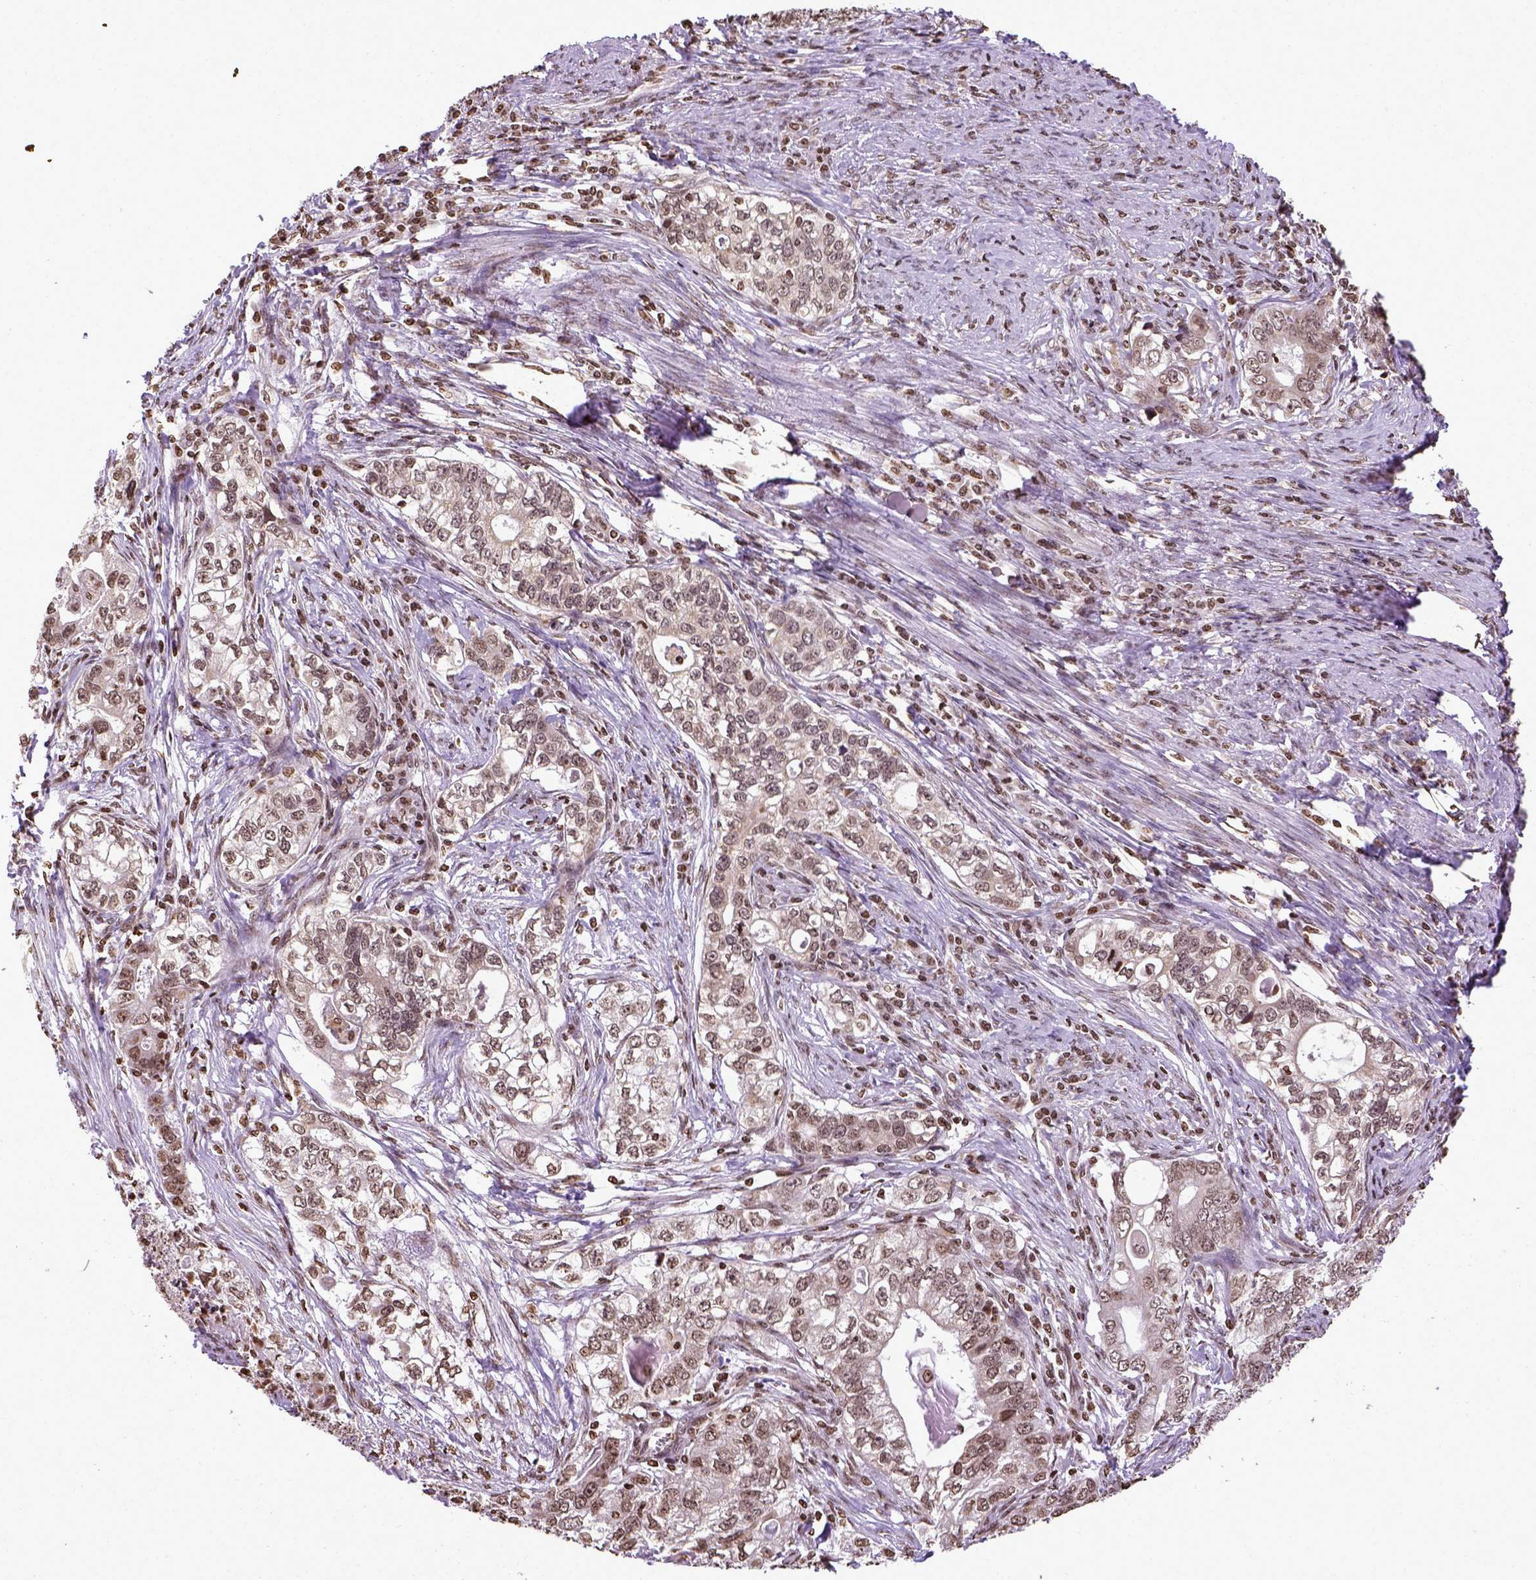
{"staining": {"intensity": "moderate", "quantity": ">75%", "location": "nuclear"}, "tissue": "stomach cancer", "cell_type": "Tumor cells", "image_type": "cancer", "snomed": [{"axis": "morphology", "description": "Adenocarcinoma, NOS"}, {"axis": "topography", "description": "Stomach, lower"}], "caption": "IHC image of neoplastic tissue: human stomach cancer (adenocarcinoma) stained using IHC demonstrates medium levels of moderate protein expression localized specifically in the nuclear of tumor cells, appearing as a nuclear brown color.", "gene": "ZNF75D", "patient": {"sex": "female", "age": 72}}